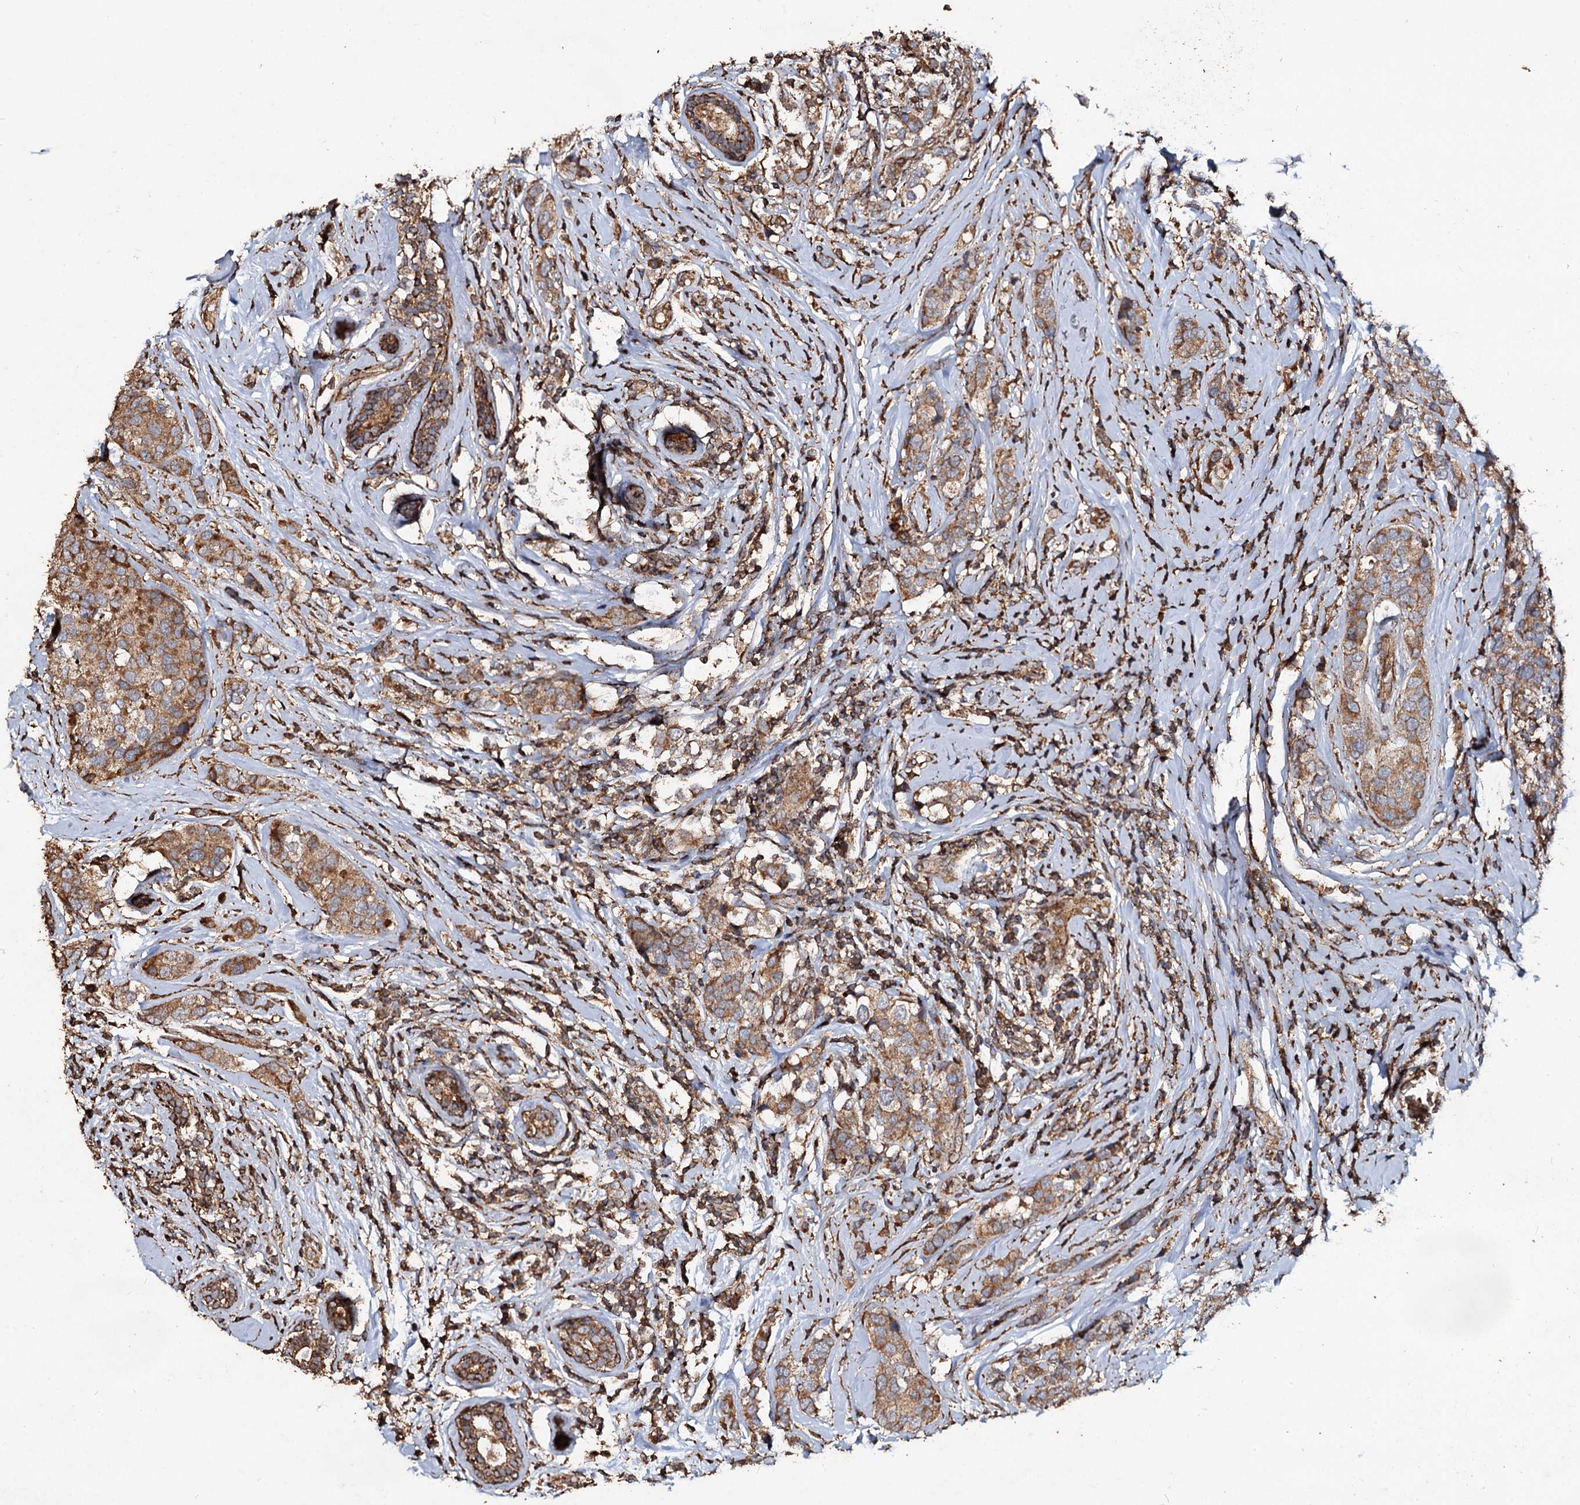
{"staining": {"intensity": "moderate", "quantity": ">75%", "location": "cytoplasmic/membranous"}, "tissue": "breast cancer", "cell_type": "Tumor cells", "image_type": "cancer", "snomed": [{"axis": "morphology", "description": "Lobular carcinoma"}, {"axis": "topography", "description": "Breast"}], "caption": "About >75% of tumor cells in human breast cancer demonstrate moderate cytoplasmic/membranous protein staining as visualized by brown immunohistochemical staining.", "gene": "NOTCH2NLA", "patient": {"sex": "female", "age": 59}}